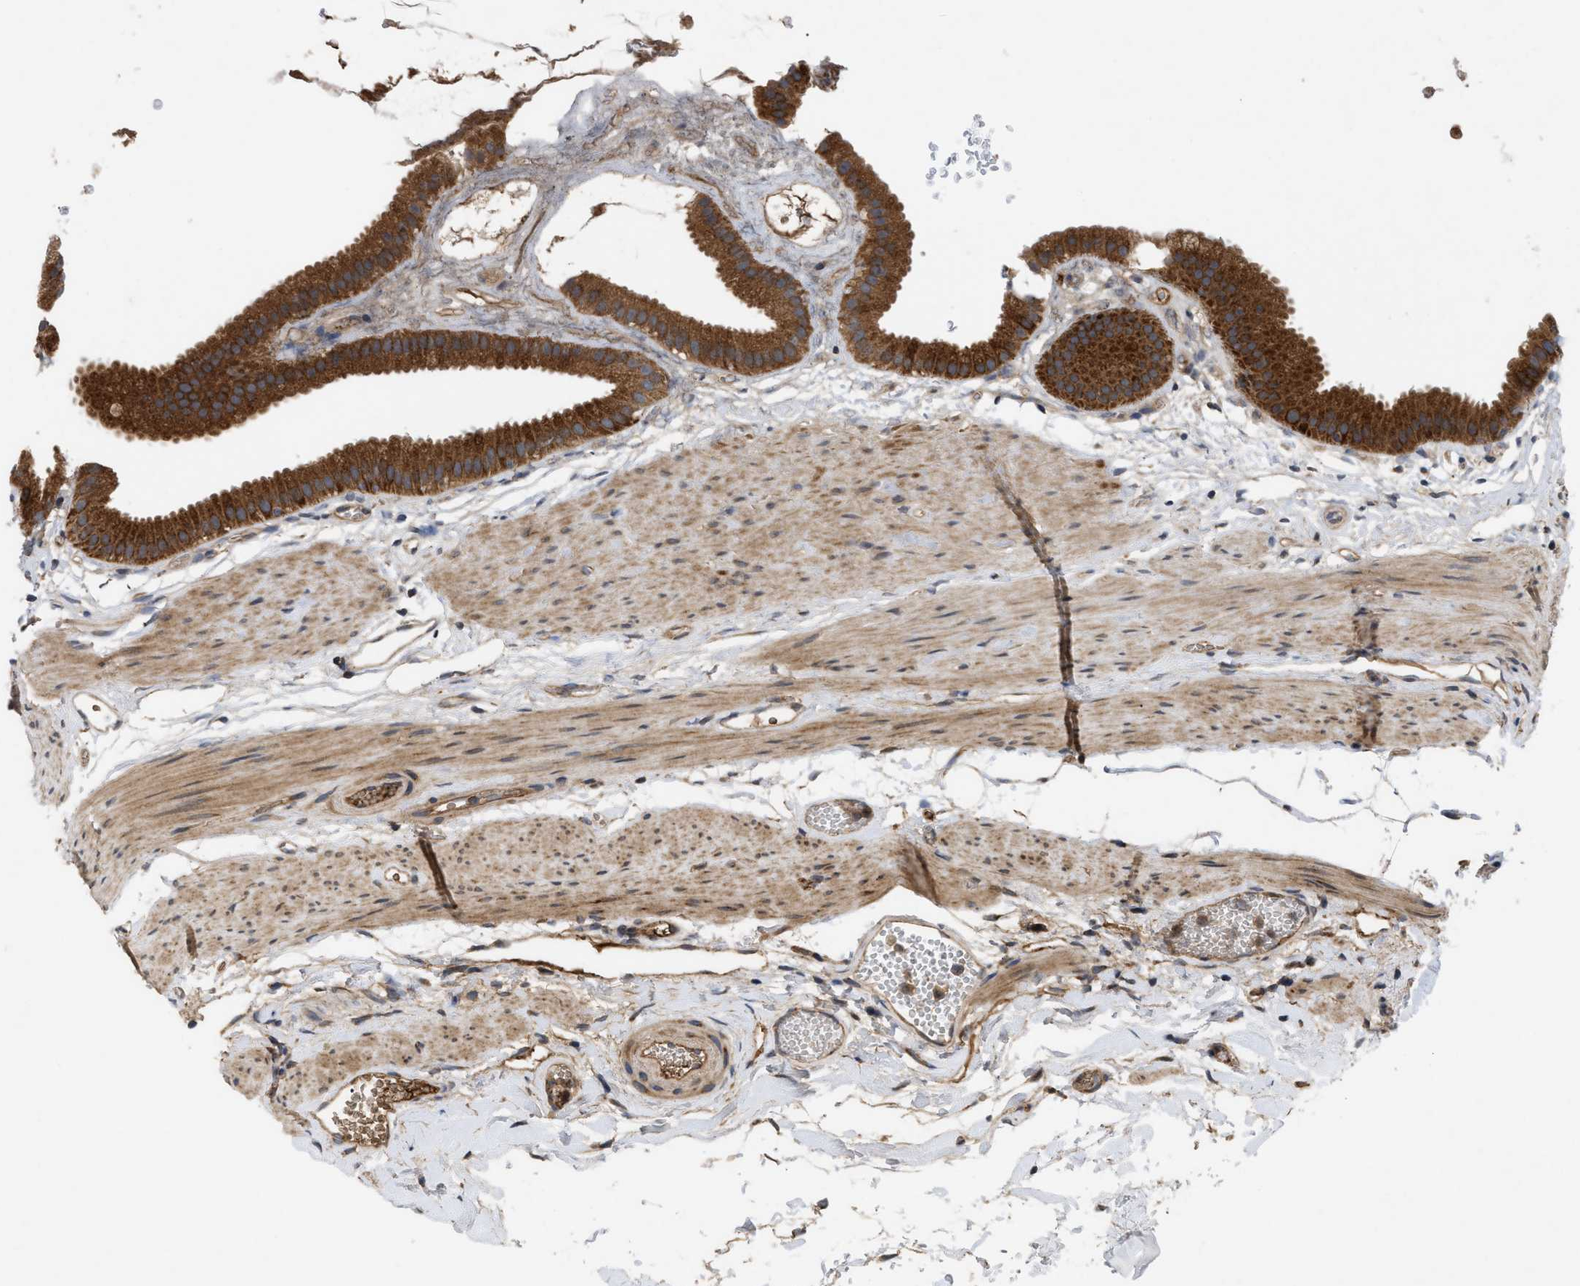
{"staining": {"intensity": "strong", "quantity": ">75%", "location": "cytoplasmic/membranous"}, "tissue": "gallbladder", "cell_type": "Glandular cells", "image_type": "normal", "snomed": [{"axis": "morphology", "description": "Normal tissue, NOS"}, {"axis": "topography", "description": "Gallbladder"}], "caption": "High-magnification brightfield microscopy of unremarkable gallbladder stained with DAB (3,3'-diaminobenzidine) (brown) and counterstained with hematoxylin (blue). glandular cells exhibit strong cytoplasmic/membranous staining is identified in about>75% of cells.", "gene": "RAB2A", "patient": {"sex": "female", "age": 64}}